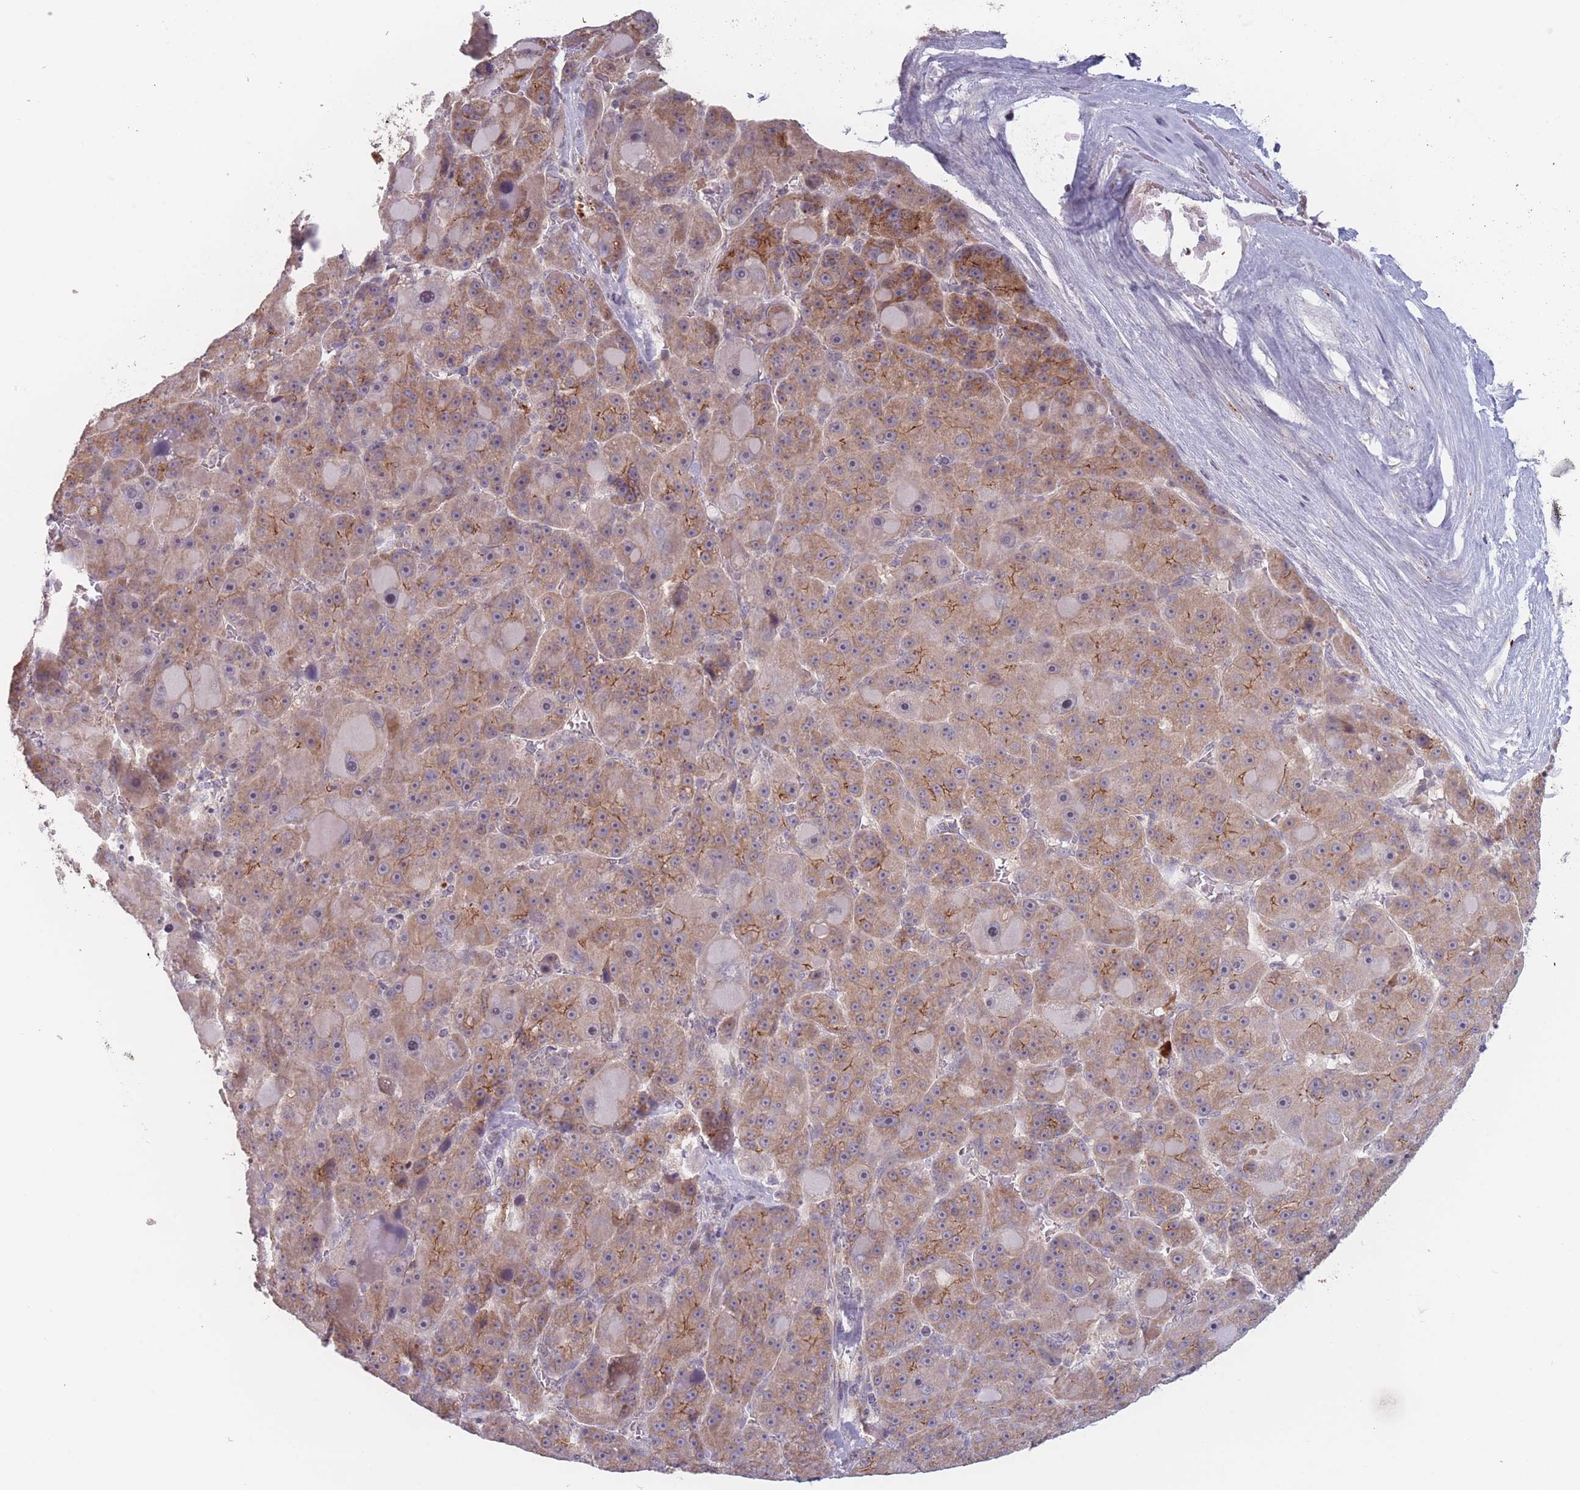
{"staining": {"intensity": "weak", "quantity": ">75%", "location": "cytoplasmic/membranous"}, "tissue": "liver cancer", "cell_type": "Tumor cells", "image_type": "cancer", "snomed": [{"axis": "morphology", "description": "Carcinoma, Hepatocellular, NOS"}, {"axis": "topography", "description": "Liver"}], "caption": "A low amount of weak cytoplasmic/membranous staining is identified in about >75% of tumor cells in liver hepatocellular carcinoma tissue.", "gene": "TMEM232", "patient": {"sex": "male", "age": 76}}